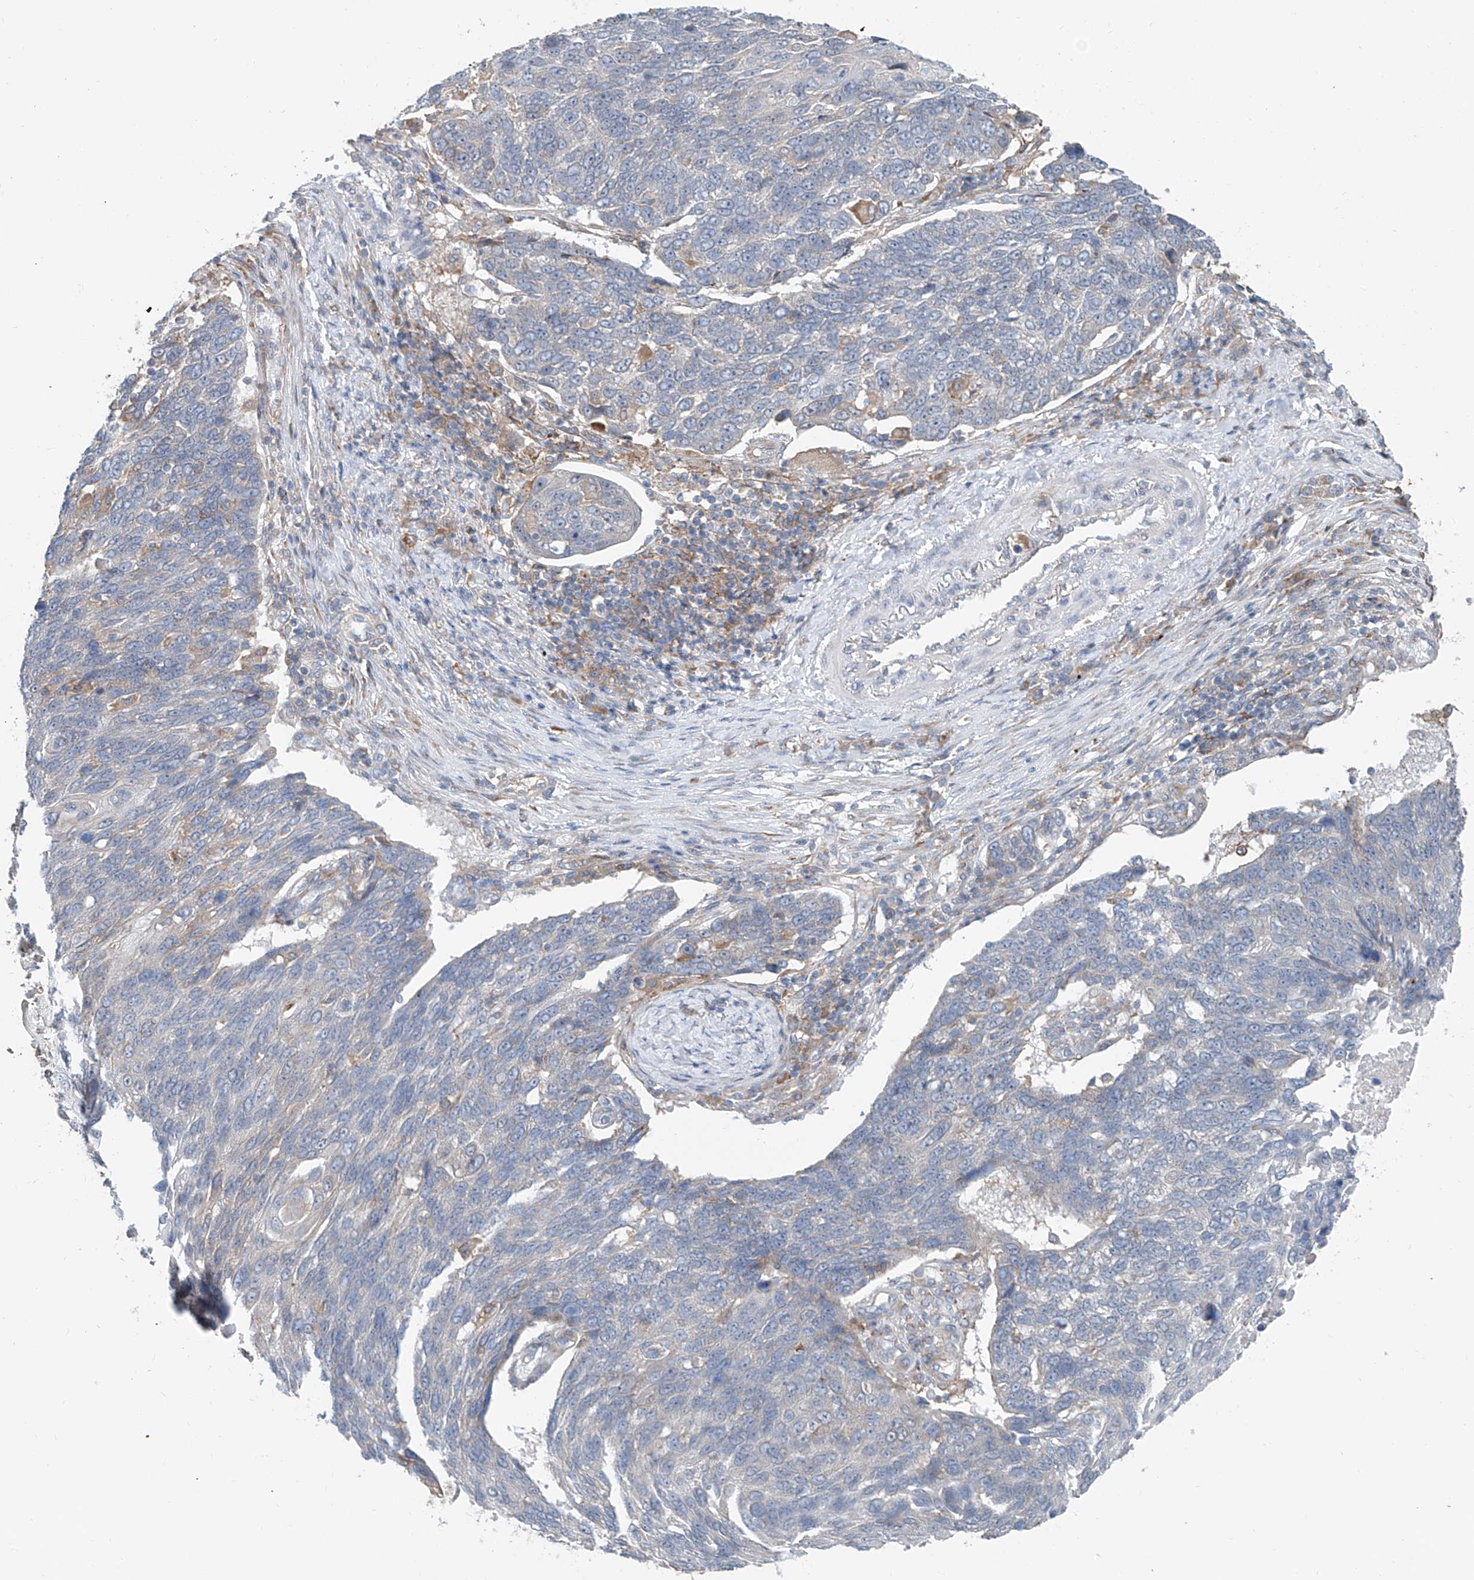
{"staining": {"intensity": "negative", "quantity": "none", "location": "none"}, "tissue": "lung cancer", "cell_type": "Tumor cells", "image_type": "cancer", "snomed": [{"axis": "morphology", "description": "Squamous cell carcinoma, NOS"}, {"axis": "topography", "description": "Lung"}], "caption": "Histopathology image shows no significant protein staining in tumor cells of lung cancer (squamous cell carcinoma).", "gene": "KCNK10", "patient": {"sex": "male", "age": 66}}